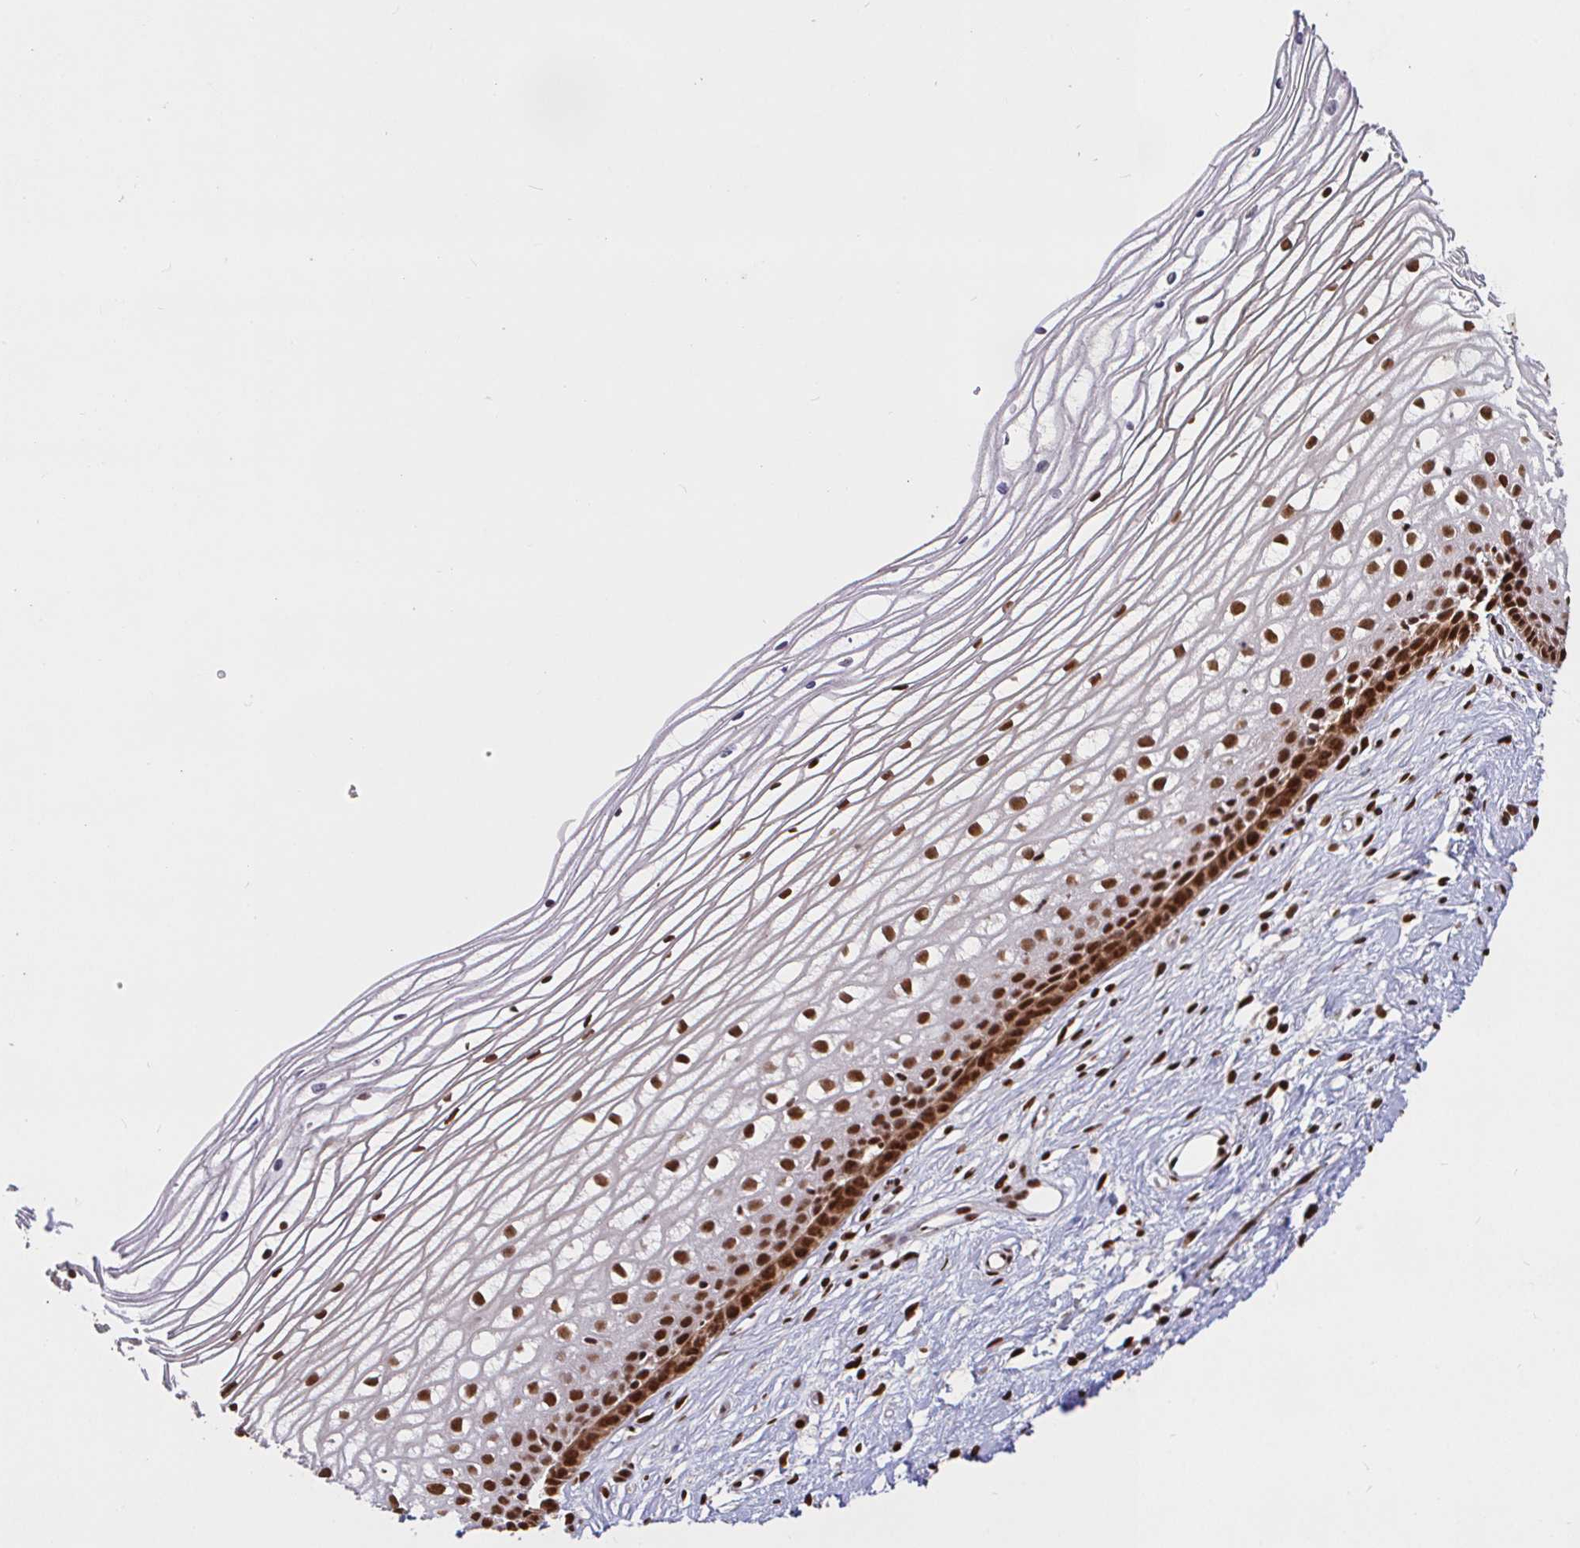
{"staining": {"intensity": "strong", "quantity": ">75%", "location": "nuclear"}, "tissue": "cervix", "cell_type": "Glandular cells", "image_type": "normal", "snomed": [{"axis": "morphology", "description": "Normal tissue, NOS"}, {"axis": "topography", "description": "Cervix"}], "caption": "IHC histopathology image of benign cervix: cervix stained using IHC demonstrates high levels of strong protein expression localized specifically in the nuclear of glandular cells, appearing as a nuclear brown color.", "gene": "SP3", "patient": {"sex": "female", "age": 40}}